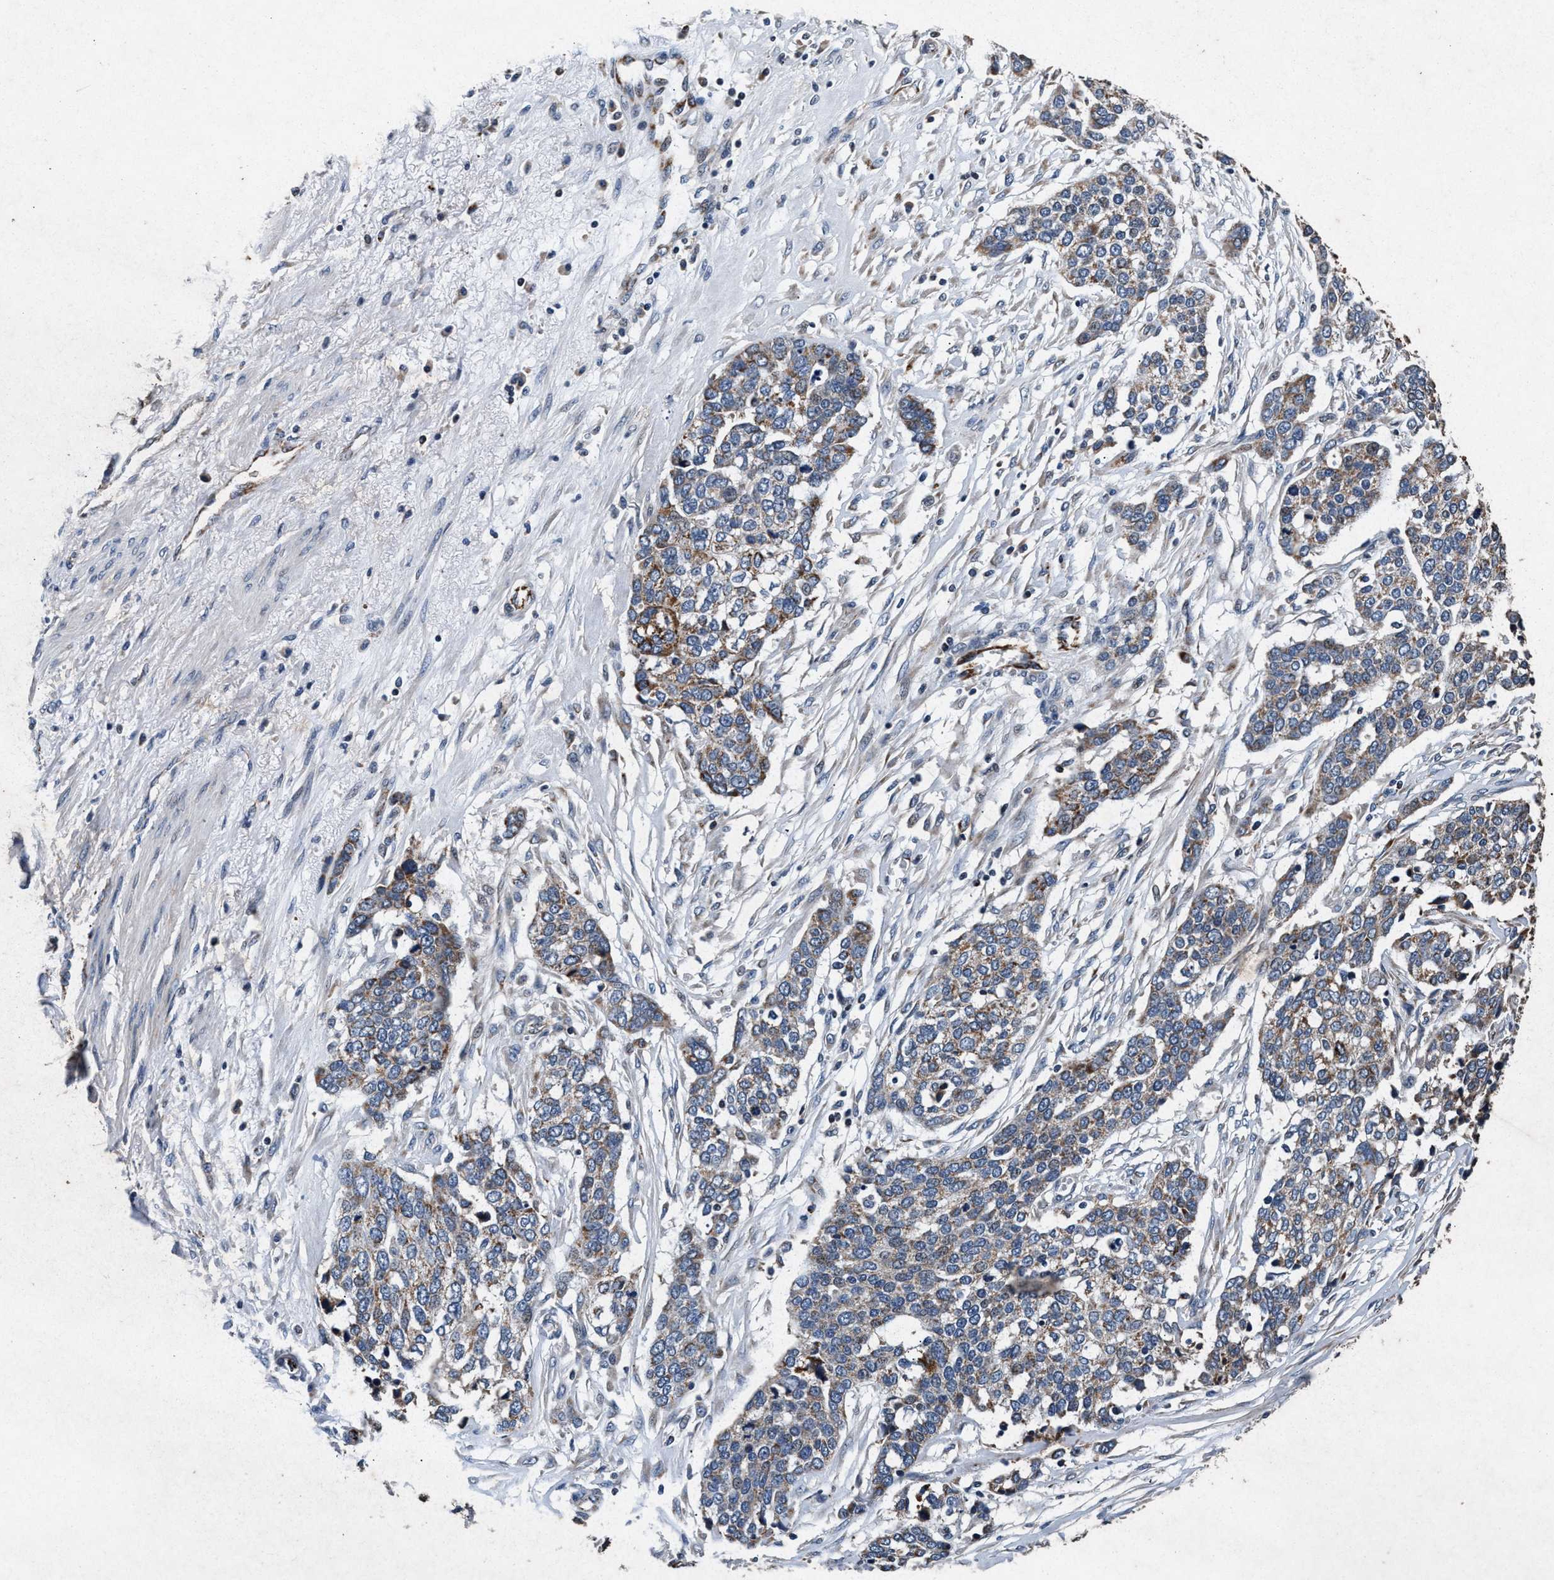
{"staining": {"intensity": "moderate", "quantity": "25%-75%", "location": "cytoplasmic/membranous"}, "tissue": "ovarian cancer", "cell_type": "Tumor cells", "image_type": "cancer", "snomed": [{"axis": "morphology", "description": "Cystadenocarcinoma, serous, NOS"}, {"axis": "topography", "description": "Ovary"}], "caption": "An immunohistochemistry (IHC) histopathology image of tumor tissue is shown. Protein staining in brown shows moderate cytoplasmic/membranous positivity in ovarian cancer within tumor cells.", "gene": "PKD2L1", "patient": {"sex": "female", "age": 44}}